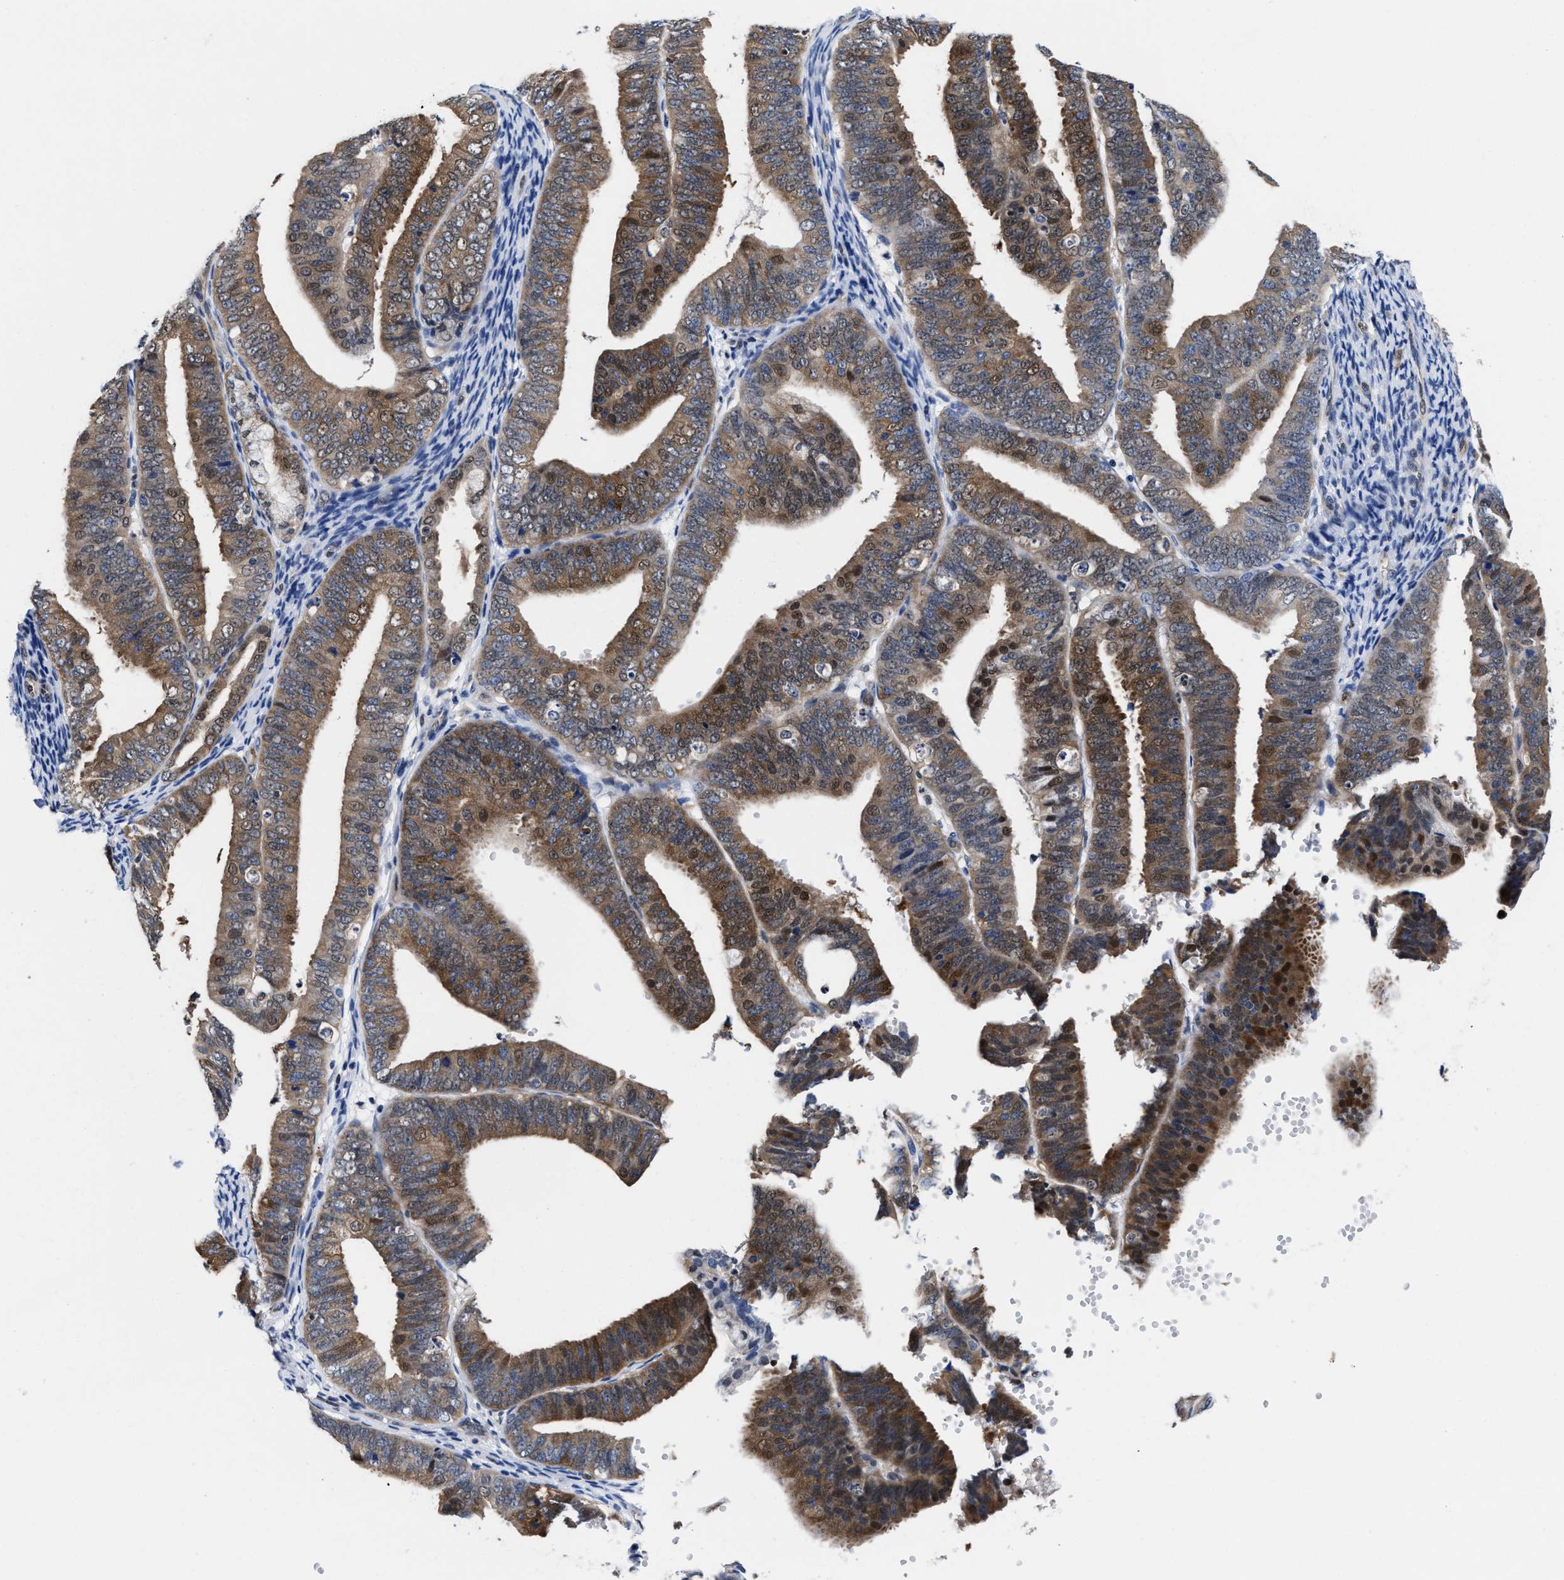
{"staining": {"intensity": "moderate", "quantity": ">75%", "location": "cytoplasmic/membranous,nuclear"}, "tissue": "endometrial cancer", "cell_type": "Tumor cells", "image_type": "cancer", "snomed": [{"axis": "morphology", "description": "Adenocarcinoma, NOS"}, {"axis": "topography", "description": "Endometrium"}], "caption": "Endometrial cancer (adenocarcinoma) stained with DAB (3,3'-diaminobenzidine) immunohistochemistry exhibits medium levels of moderate cytoplasmic/membranous and nuclear positivity in about >75% of tumor cells. (IHC, brightfield microscopy, high magnification).", "gene": "ACLY", "patient": {"sex": "female", "age": 63}}